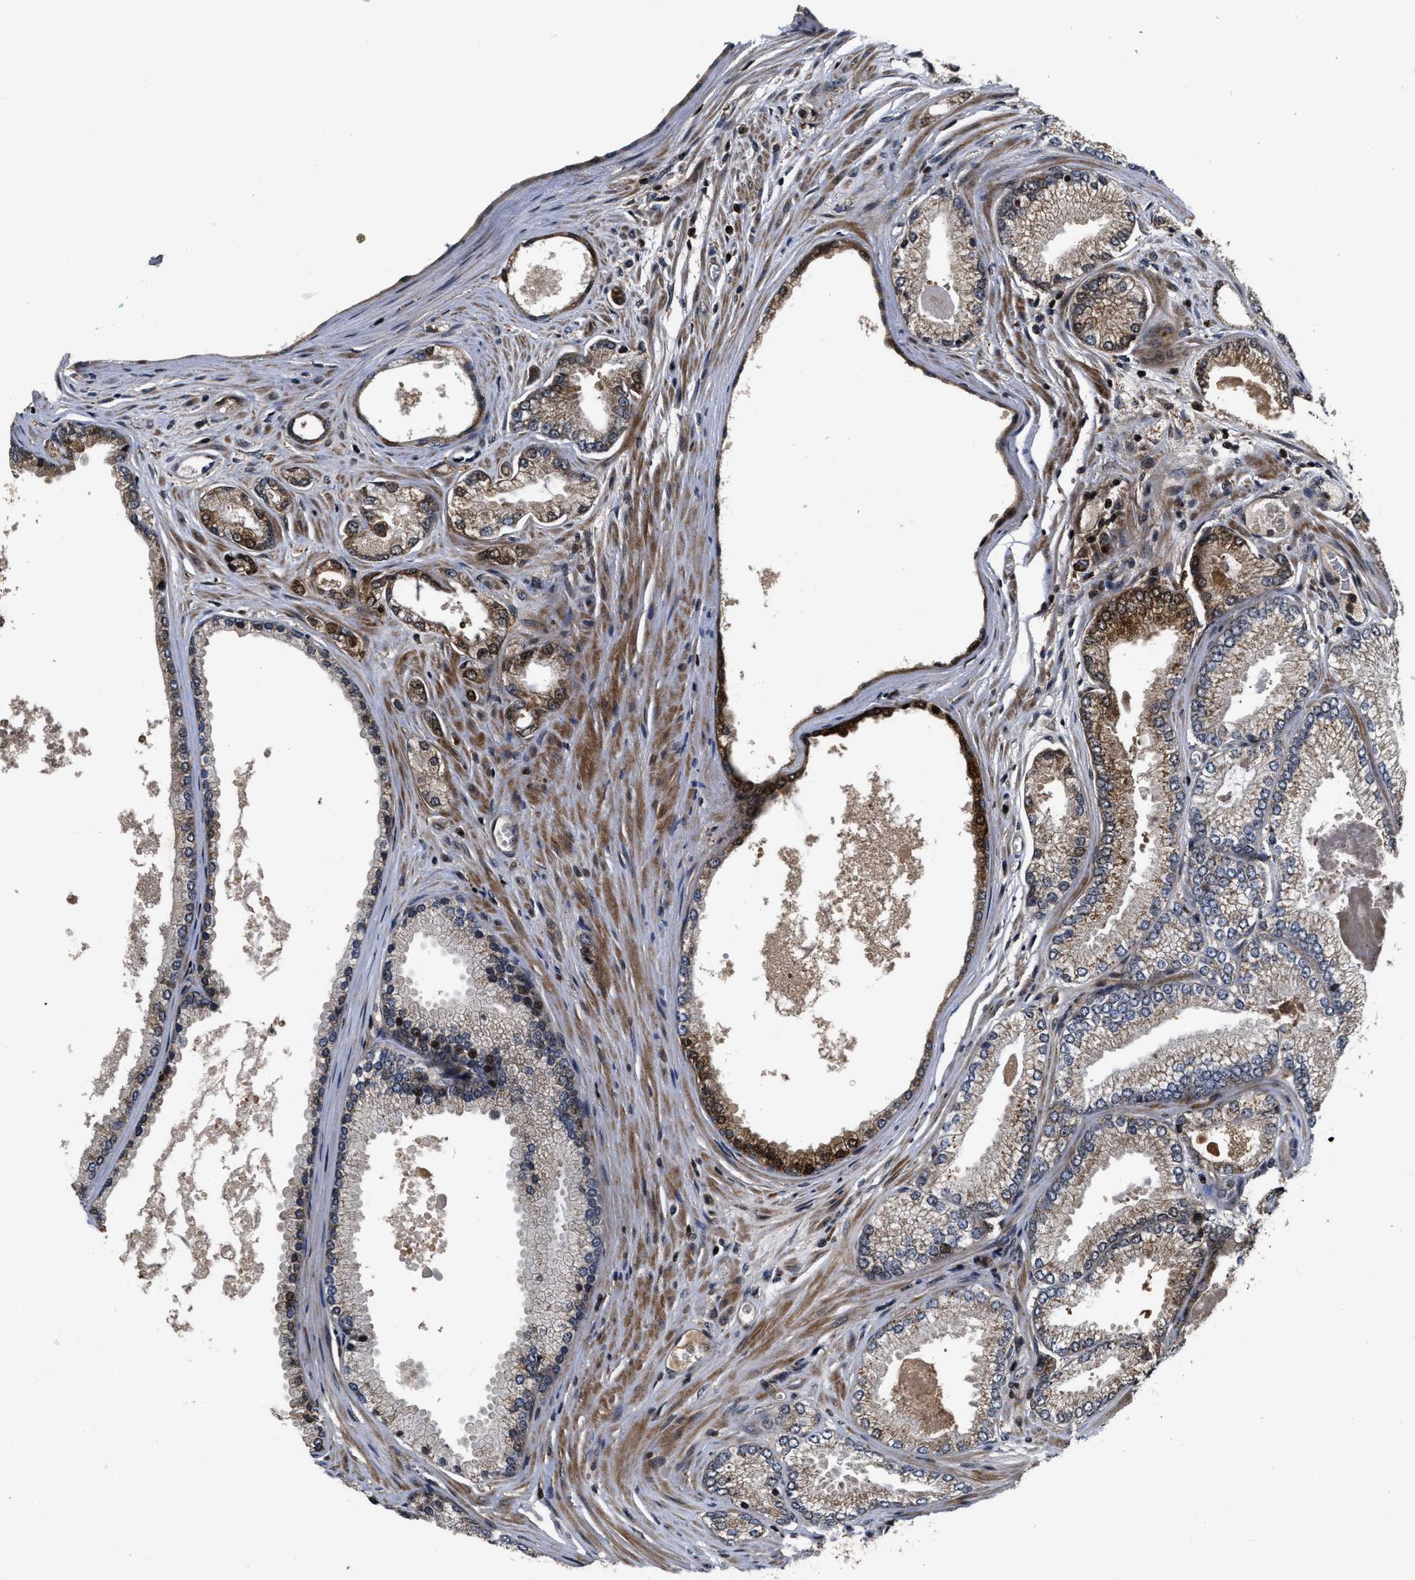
{"staining": {"intensity": "moderate", "quantity": "25%-75%", "location": "cytoplasmic/membranous,nuclear"}, "tissue": "prostate cancer", "cell_type": "Tumor cells", "image_type": "cancer", "snomed": [{"axis": "morphology", "description": "Adenocarcinoma, High grade"}, {"axis": "topography", "description": "Prostate"}], "caption": "Prostate cancer (high-grade adenocarcinoma) was stained to show a protein in brown. There is medium levels of moderate cytoplasmic/membranous and nuclear positivity in about 25%-75% of tumor cells.", "gene": "CBR3", "patient": {"sex": "male", "age": 71}}